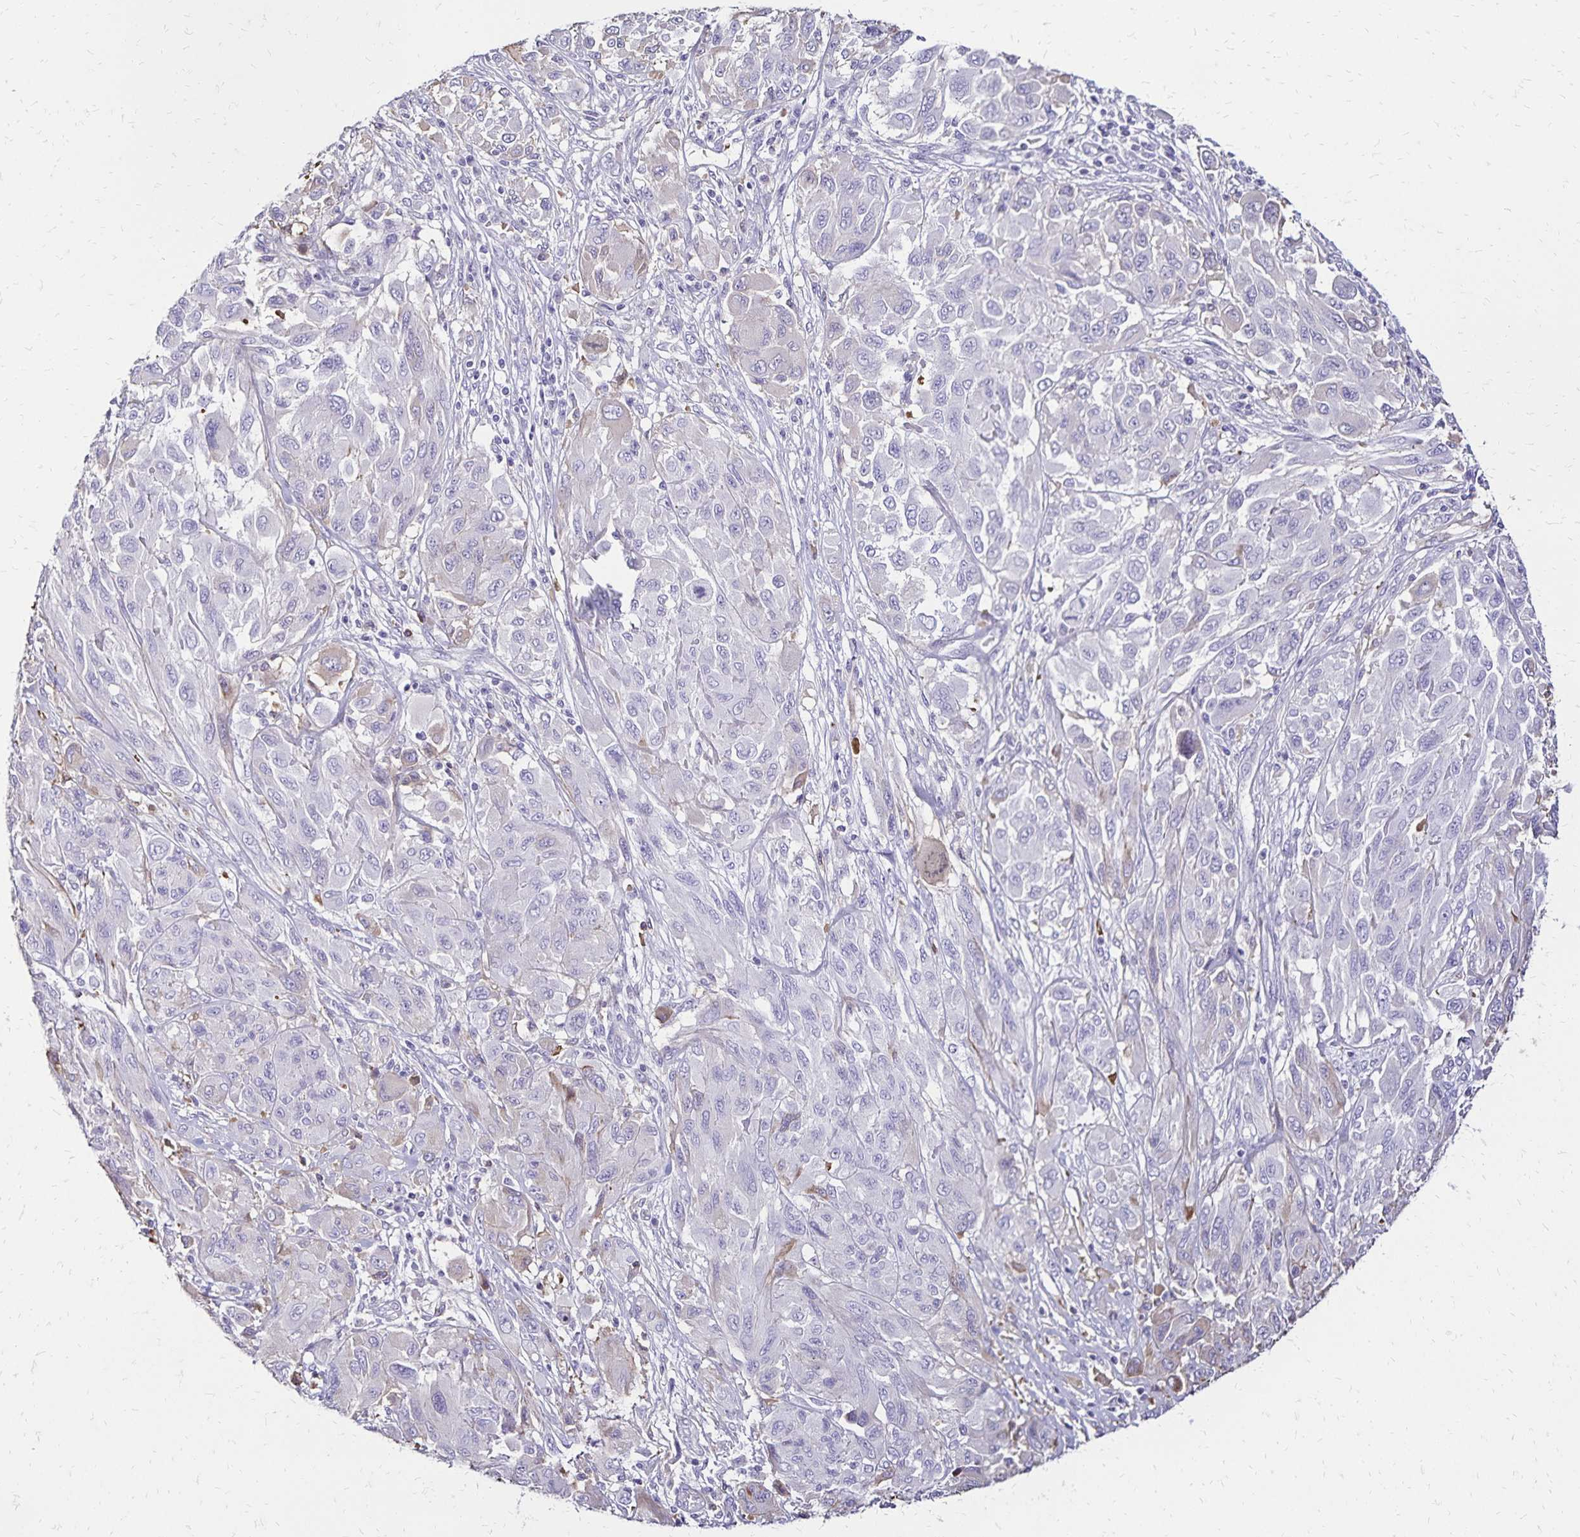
{"staining": {"intensity": "negative", "quantity": "none", "location": "none"}, "tissue": "melanoma", "cell_type": "Tumor cells", "image_type": "cancer", "snomed": [{"axis": "morphology", "description": "Malignant melanoma, NOS"}, {"axis": "topography", "description": "Skin"}], "caption": "The image reveals no staining of tumor cells in malignant melanoma.", "gene": "KISS1", "patient": {"sex": "female", "age": 91}}